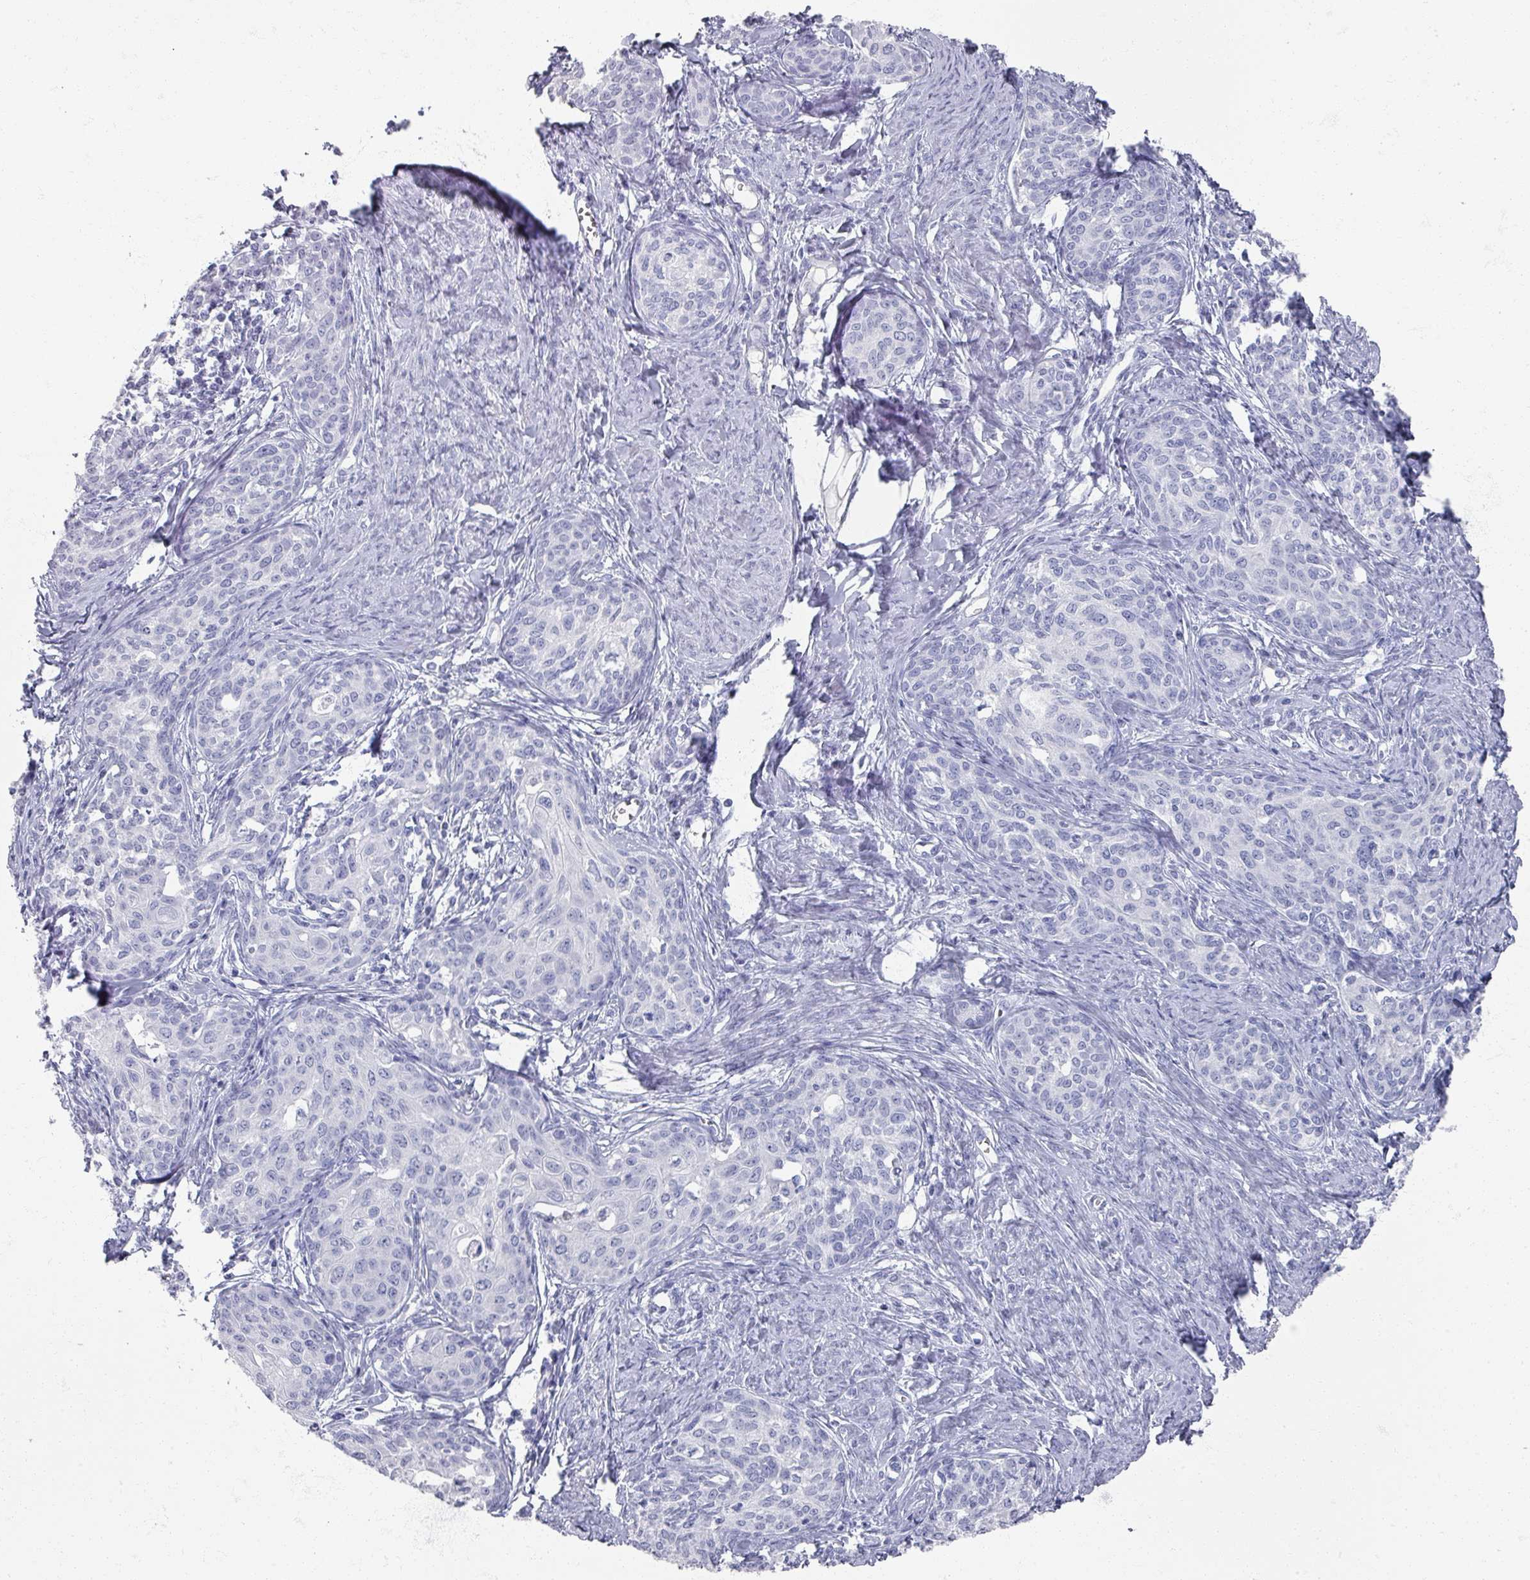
{"staining": {"intensity": "negative", "quantity": "none", "location": "none"}, "tissue": "cervical cancer", "cell_type": "Tumor cells", "image_type": "cancer", "snomed": [{"axis": "morphology", "description": "Squamous cell carcinoma, NOS"}, {"axis": "morphology", "description": "Adenocarcinoma, NOS"}, {"axis": "topography", "description": "Cervix"}], "caption": "Tumor cells show no significant protein positivity in cervical cancer (squamous cell carcinoma).", "gene": "OMG", "patient": {"sex": "female", "age": 52}}